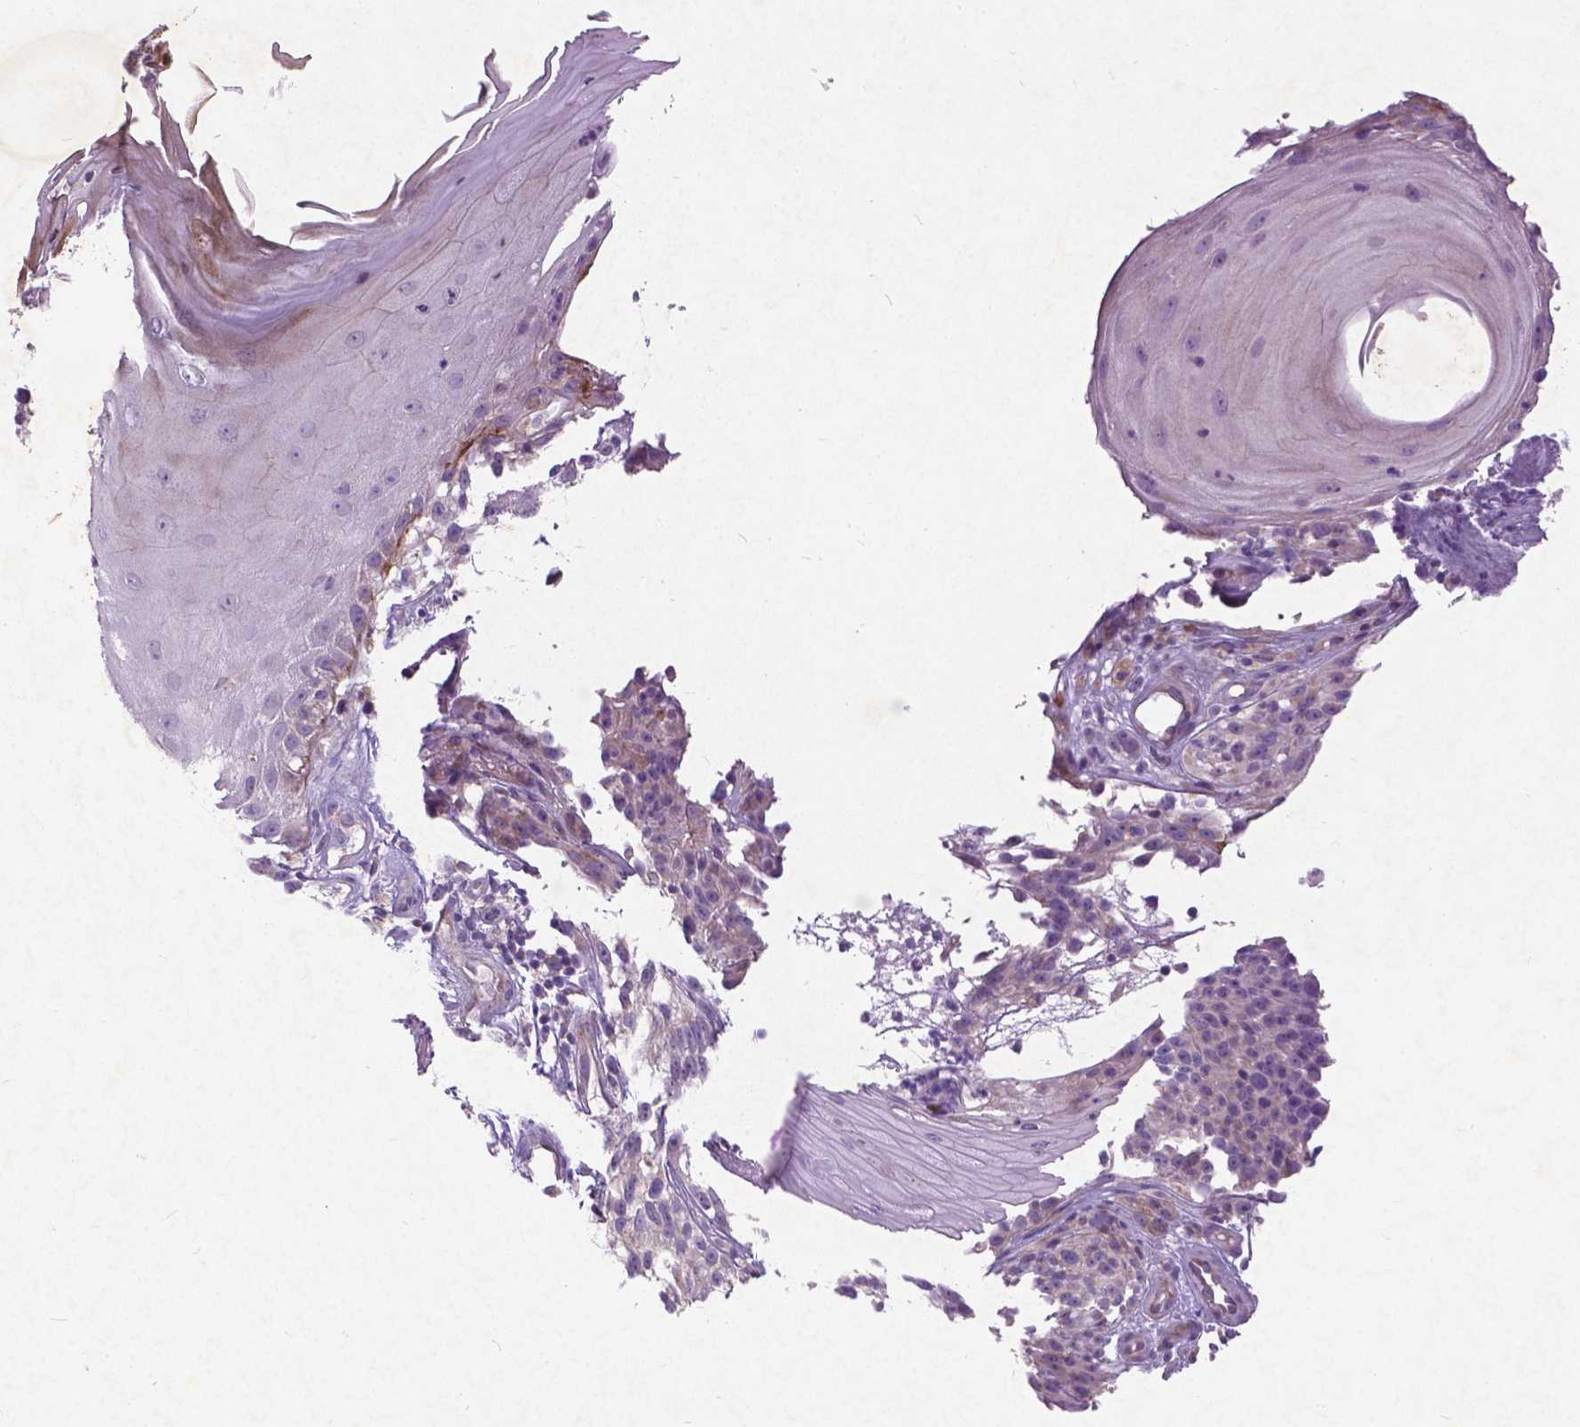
{"staining": {"intensity": "weak", "quantity": "<25%", "location": "cytoplasmic/membranous"}, "tissue": "melanoma", "cell_type": "Tumor cells", "image_type": "cancer", "snomed": [{"axis": "morphology", "description": "Malignant melanoma, NOS"}, {"axis": "topography", "description": "Skin"}], "caption": "Immunohistochemical staining of human malignant melanoma demonstrates no significant positivity in tumor cells.", "gene": "ATG4D", "patient": {"sex": "female", "age": 85}}